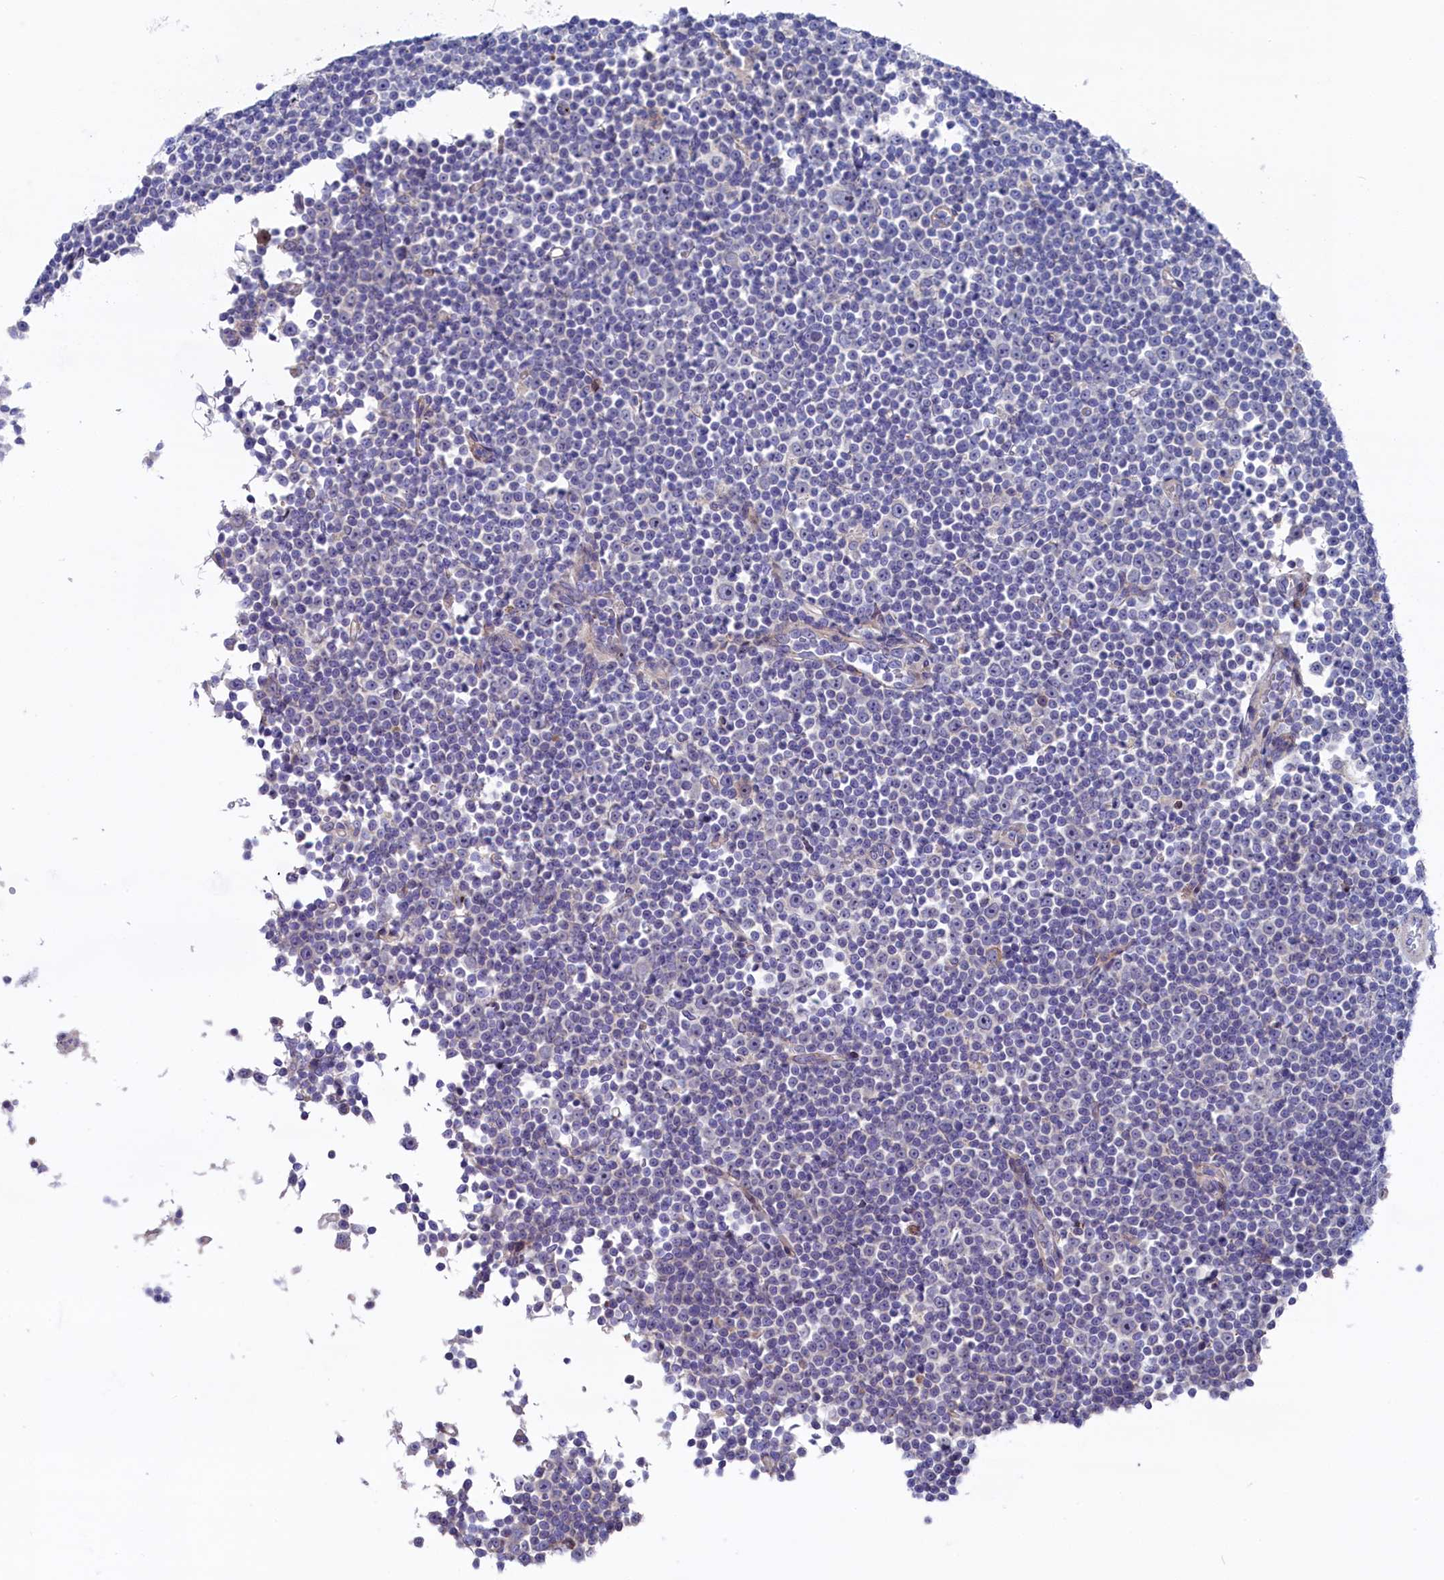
{"staining": {"intensity": "negative", "quantity": "none", "location": "none"}, "tissue": "lymphoma", "cell_type": "Tumor cells", "image_type": "cancer", "snomed": [{"axis": "morphology", "description": "Malignant lymphoma, non-Hodgkin's type, Low grade"}, {"axis": "topography", "description": "Lymph node"}], "caption": "This is an IHC photomicrograph of lymphoma. There is no expression in tumor cells.", "gene": "NUDT7", "patient": {"sex": "female", "age": 67}}